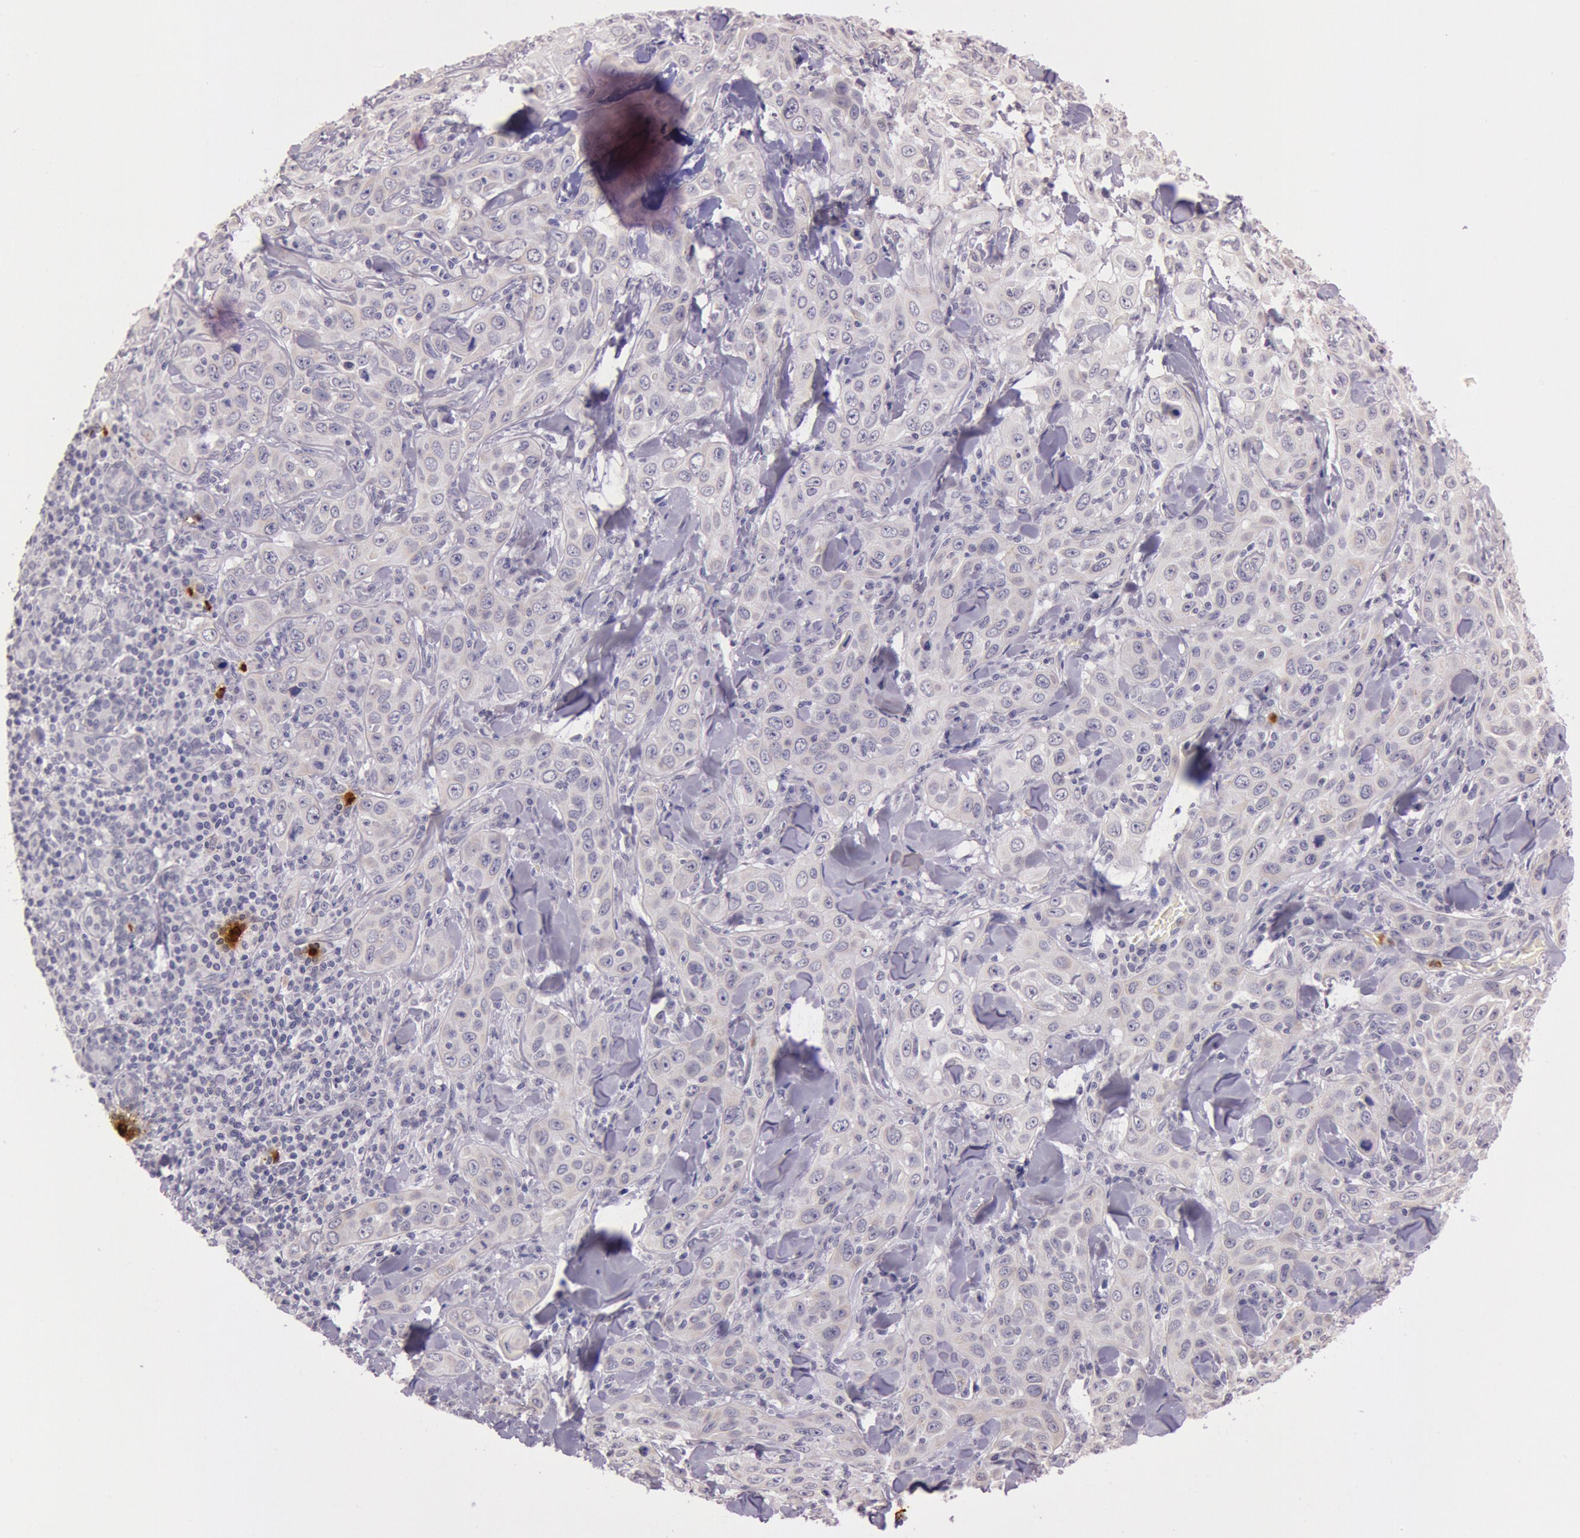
{"staining": {"intensity": "negative", "quantity": "none", "location": "none"}, "tissue": "skin cancer", "cell_type": "Tumor cells", "image_type": "cancer", "snomed": [{"axis": "morphology", "description": "Squamous cell carcinoma, NOS"}, {"axis": "topography", "description": "Skin"}], "caption": "Immunohistochemistry (IHC) of human skin cancer reveals no staining in tumor cells.", "gene": "KDM6A", "patient": {"sex": "male", "age": 84}}